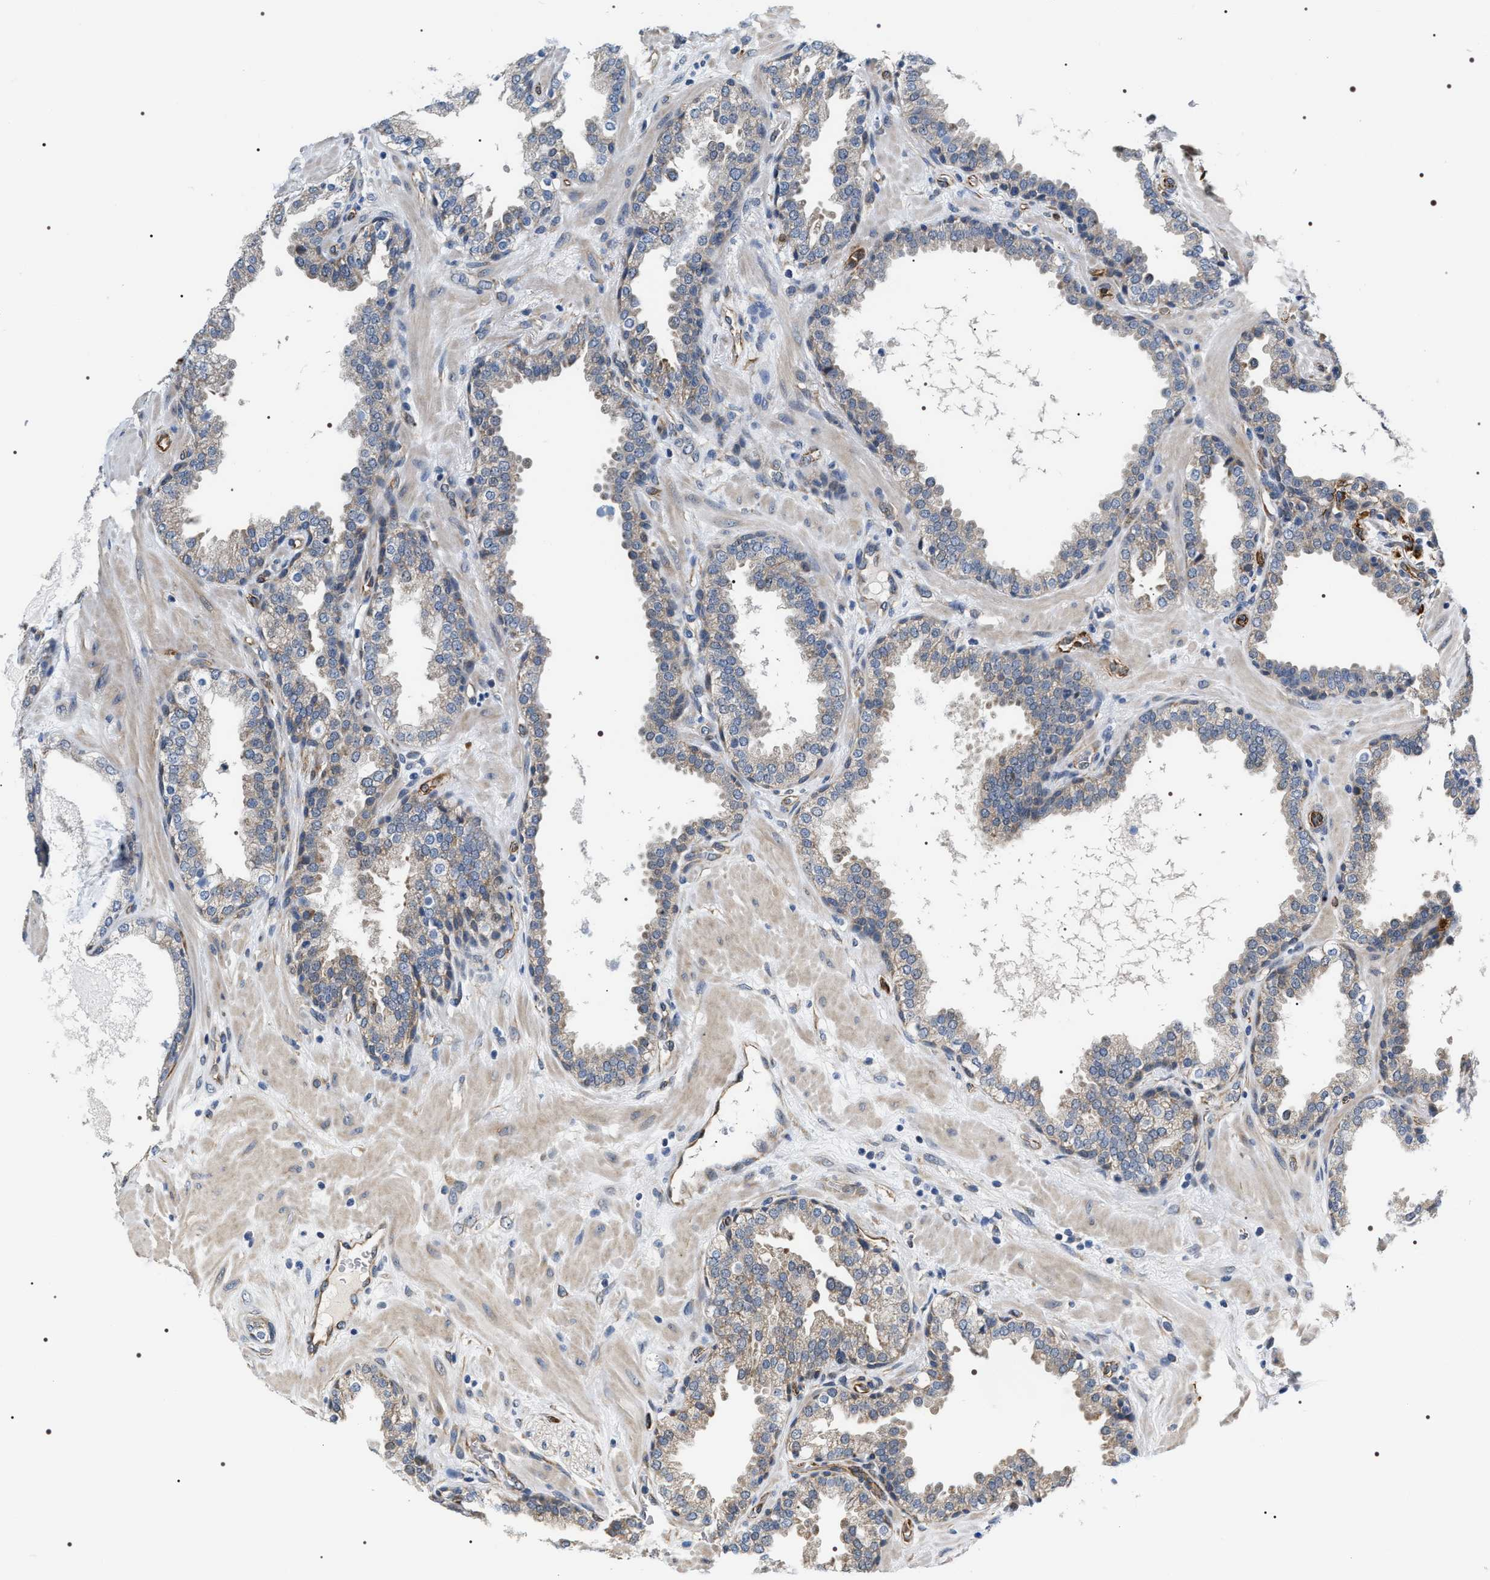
{"staining": {"intensity": "negative", "quantity": "none", "location": "none"}, "tissue": "prostate", "cell_type": "Glandular cells", "image_type": "normal", "snomed": [{"axis": "morphology", "description": "Normal tissue, NOS"}, {"axis": "topography", "description": "Prostate"}], "caption": "Immunohistochemistry micrograph of benign human prostate stained for a protein (brown), which displays no expression in glandular cells.", "gene": "PKD1L1", "patient": {"sex": "male", "age": 51}}